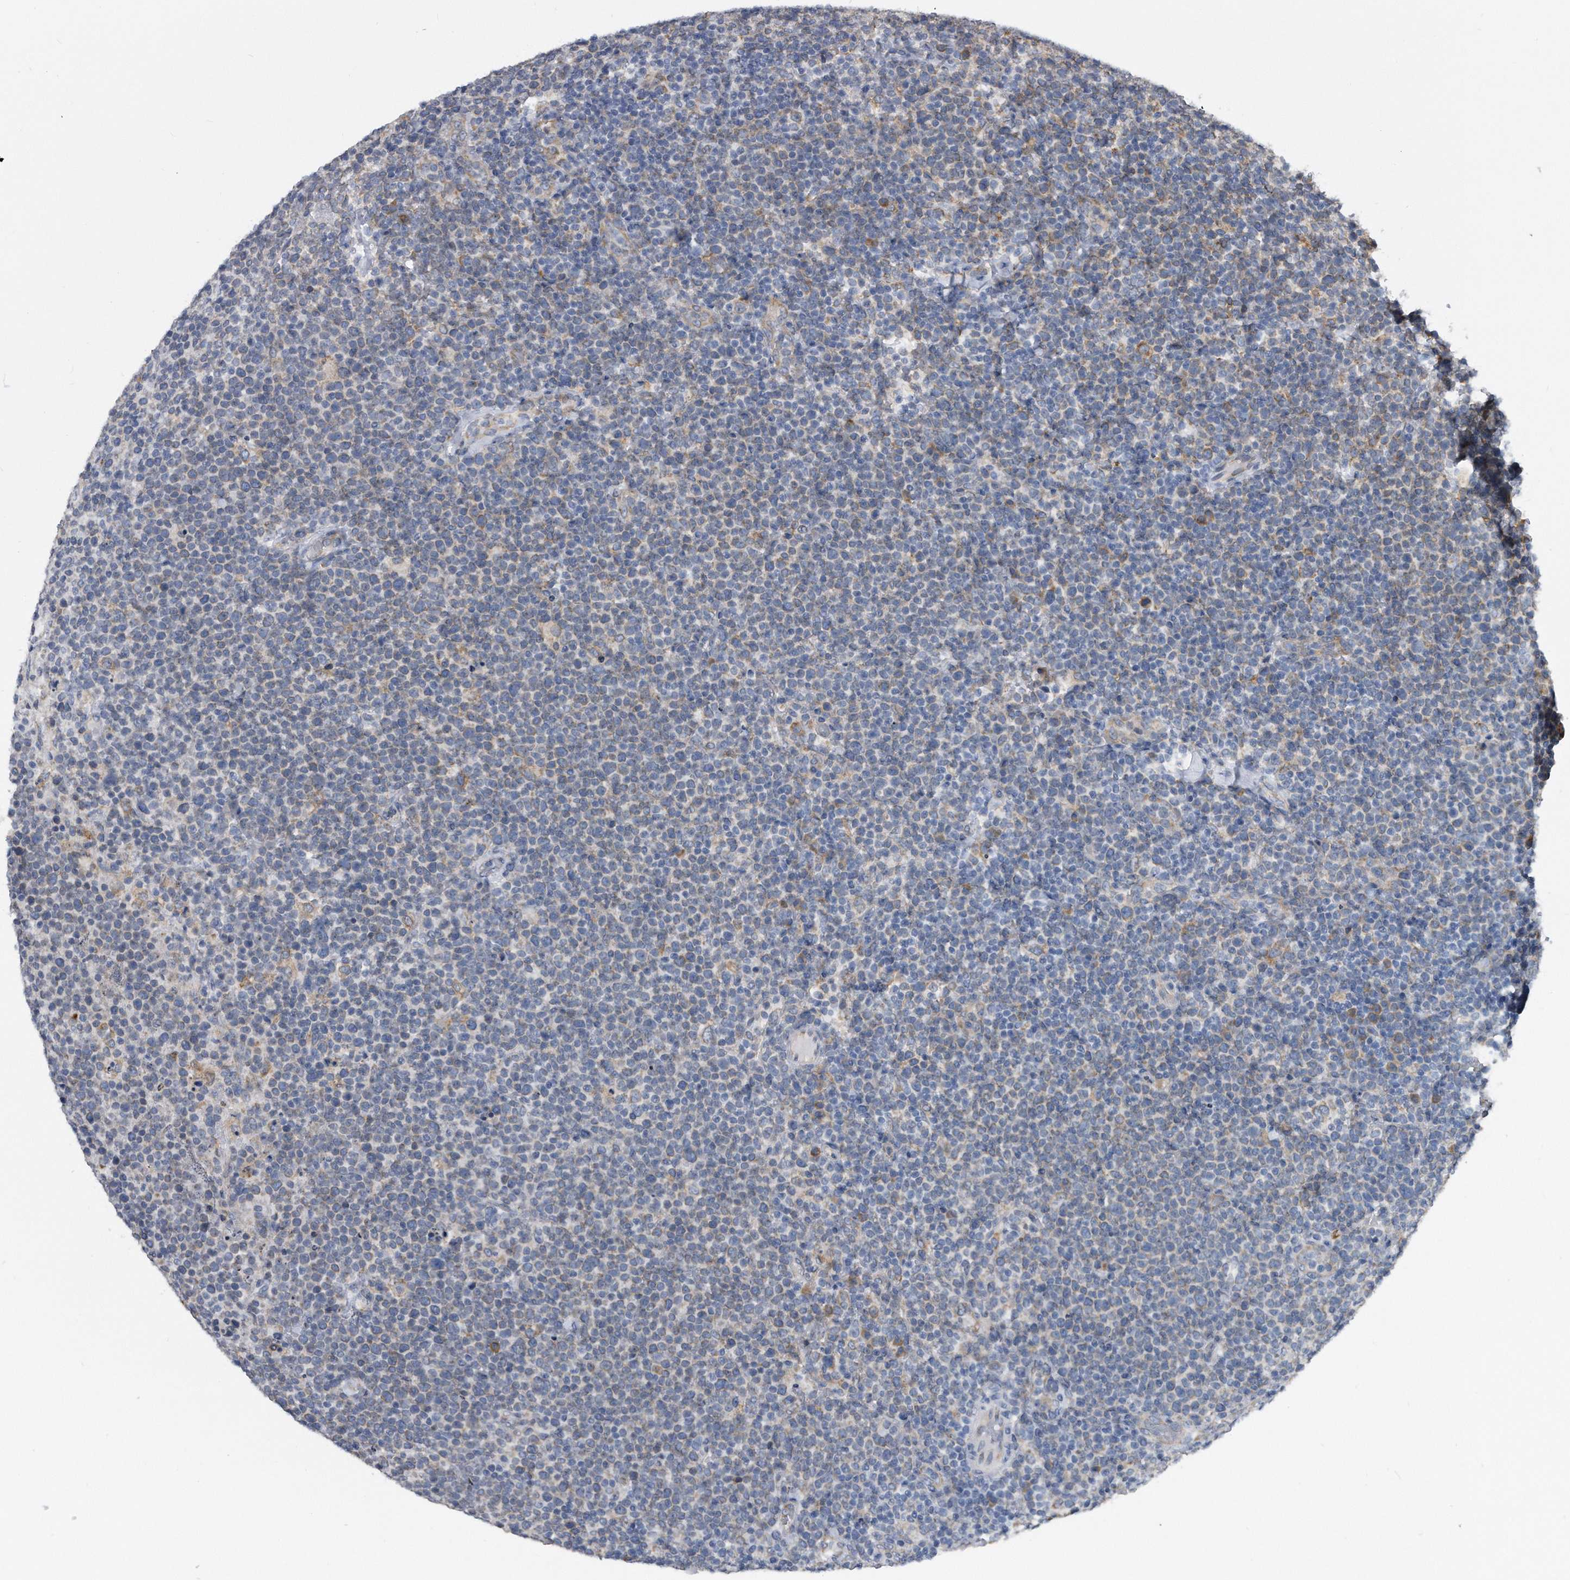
{"staining": {"intensity": "negative", "quantity": "none", "location": "none"}, "tissue": "lymphoma", "cell_type": "Tumor cells", "image_type": "cancer", "snomed": [{"axis": "morphology", "description": "Malignant lymphoma, non-Hodgkin's type, High grade"}, {"axis": "topography", "description": "Lymph node"}], "caption": "Tumor cells show no significant staining in high-grade malignant lymphoma, non-Hodgkin's type. (Brightfield microscopy of DAB immunohistochemistry (IHC) at high magnification).", "gene": "CCDC47", "patient": {"sex": "male", "age": 61}}